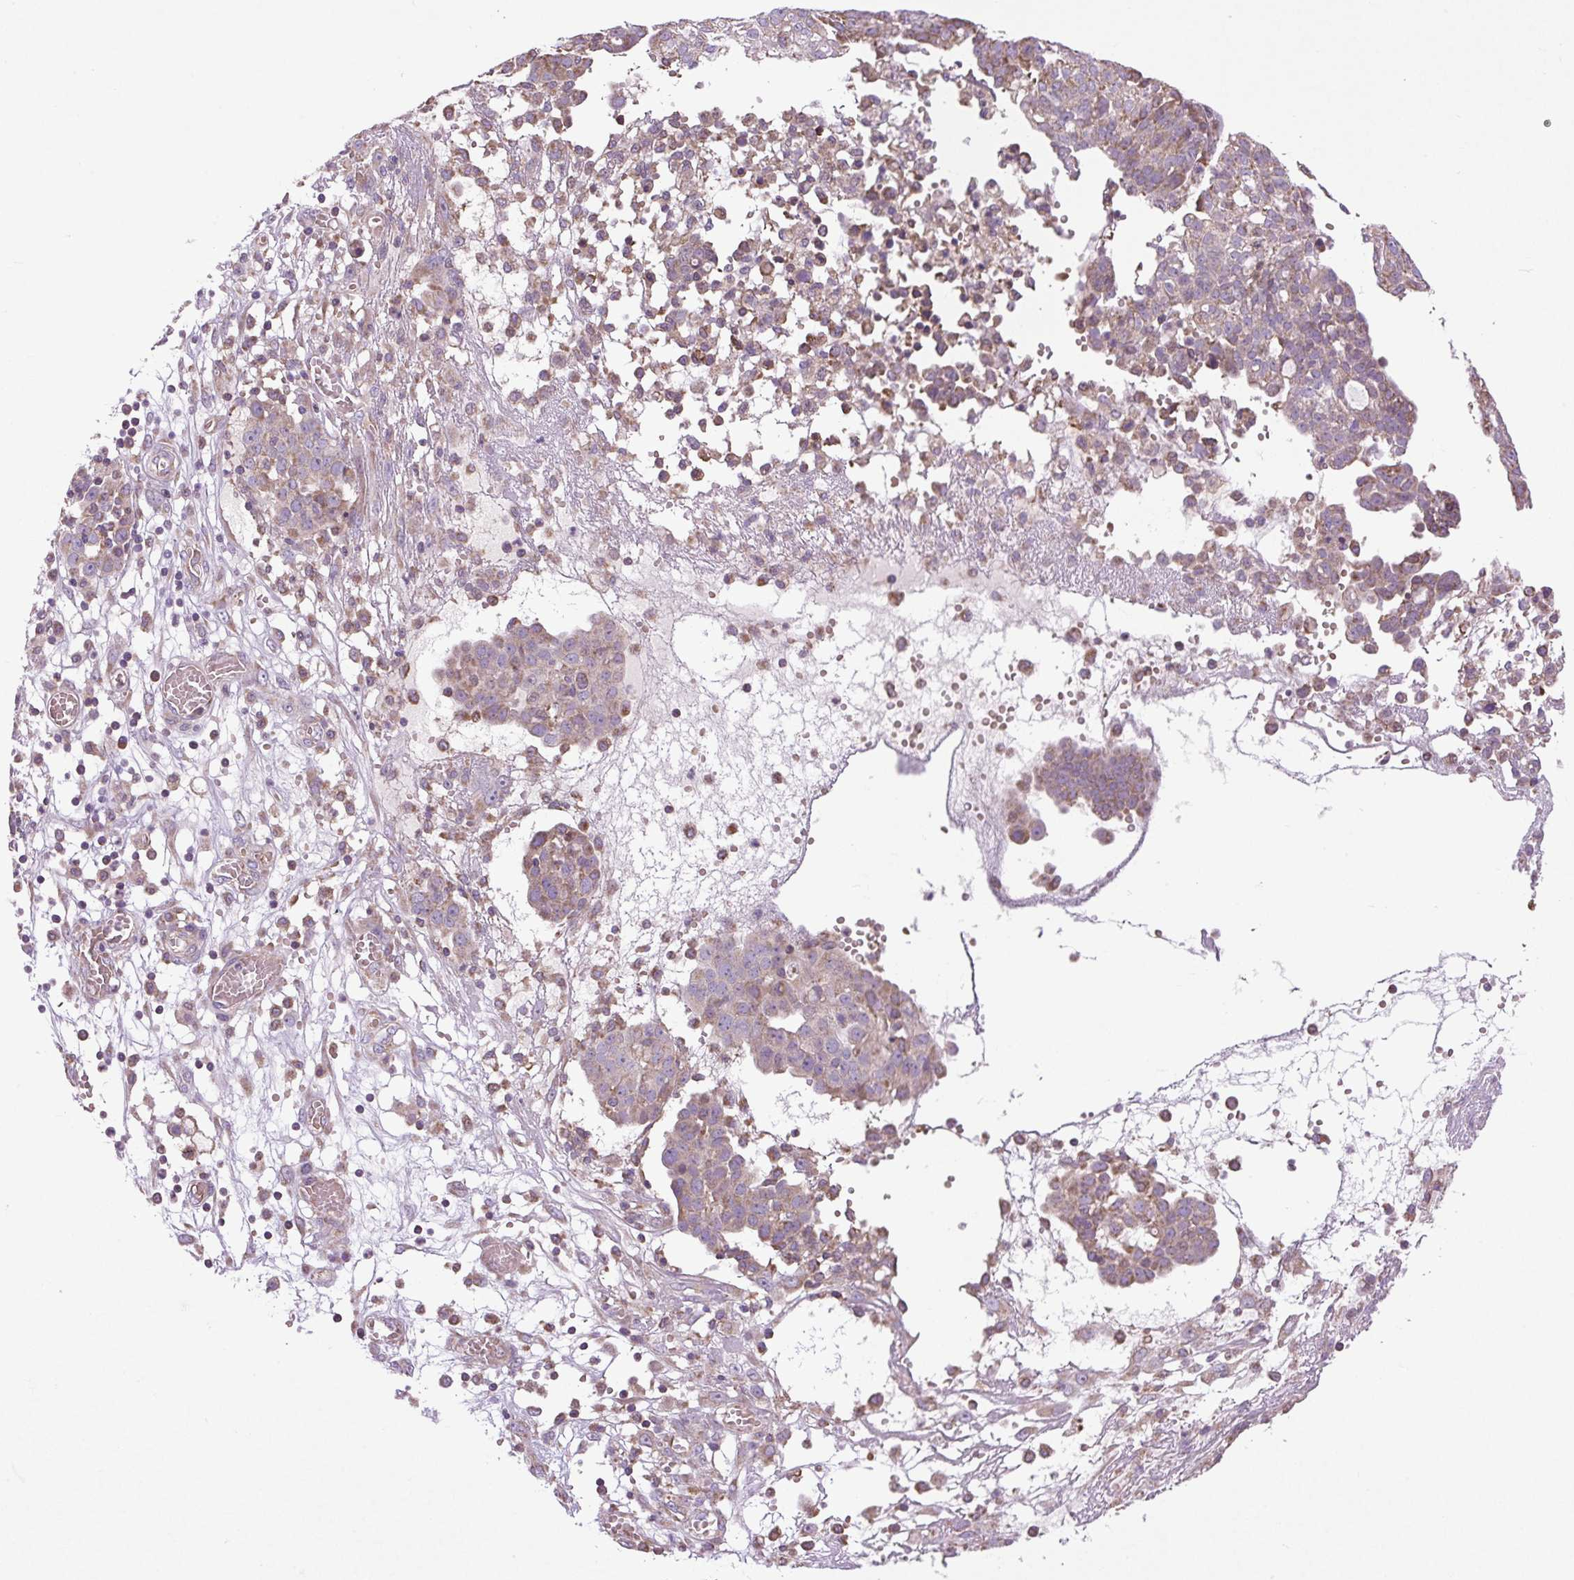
{"staining": {"intensity": "weak", "quantity": "25%-75%", "location": "cytoplasmic/membranous"}, "tissue": "ovarian cancer", "cell_type": "Tumor cells", "image_type": "cancer", "snomed": [{"axis": "morphology", "description": "Cystadenocarcinoma, serous, NOS"}, {"axis": "topography", "description": "Soft tissue"}, {"axis": "topography", "description": "Ovary"}], "caption": "Serous cystadenocarcinoma (ovarian) stained with immunohistochemistry displays weak cytoplasmic/membranous expression in about 25%-75% of tumor cells.", "gene": "PLCG1", "patient": {"sex": "female", "age": 57}}